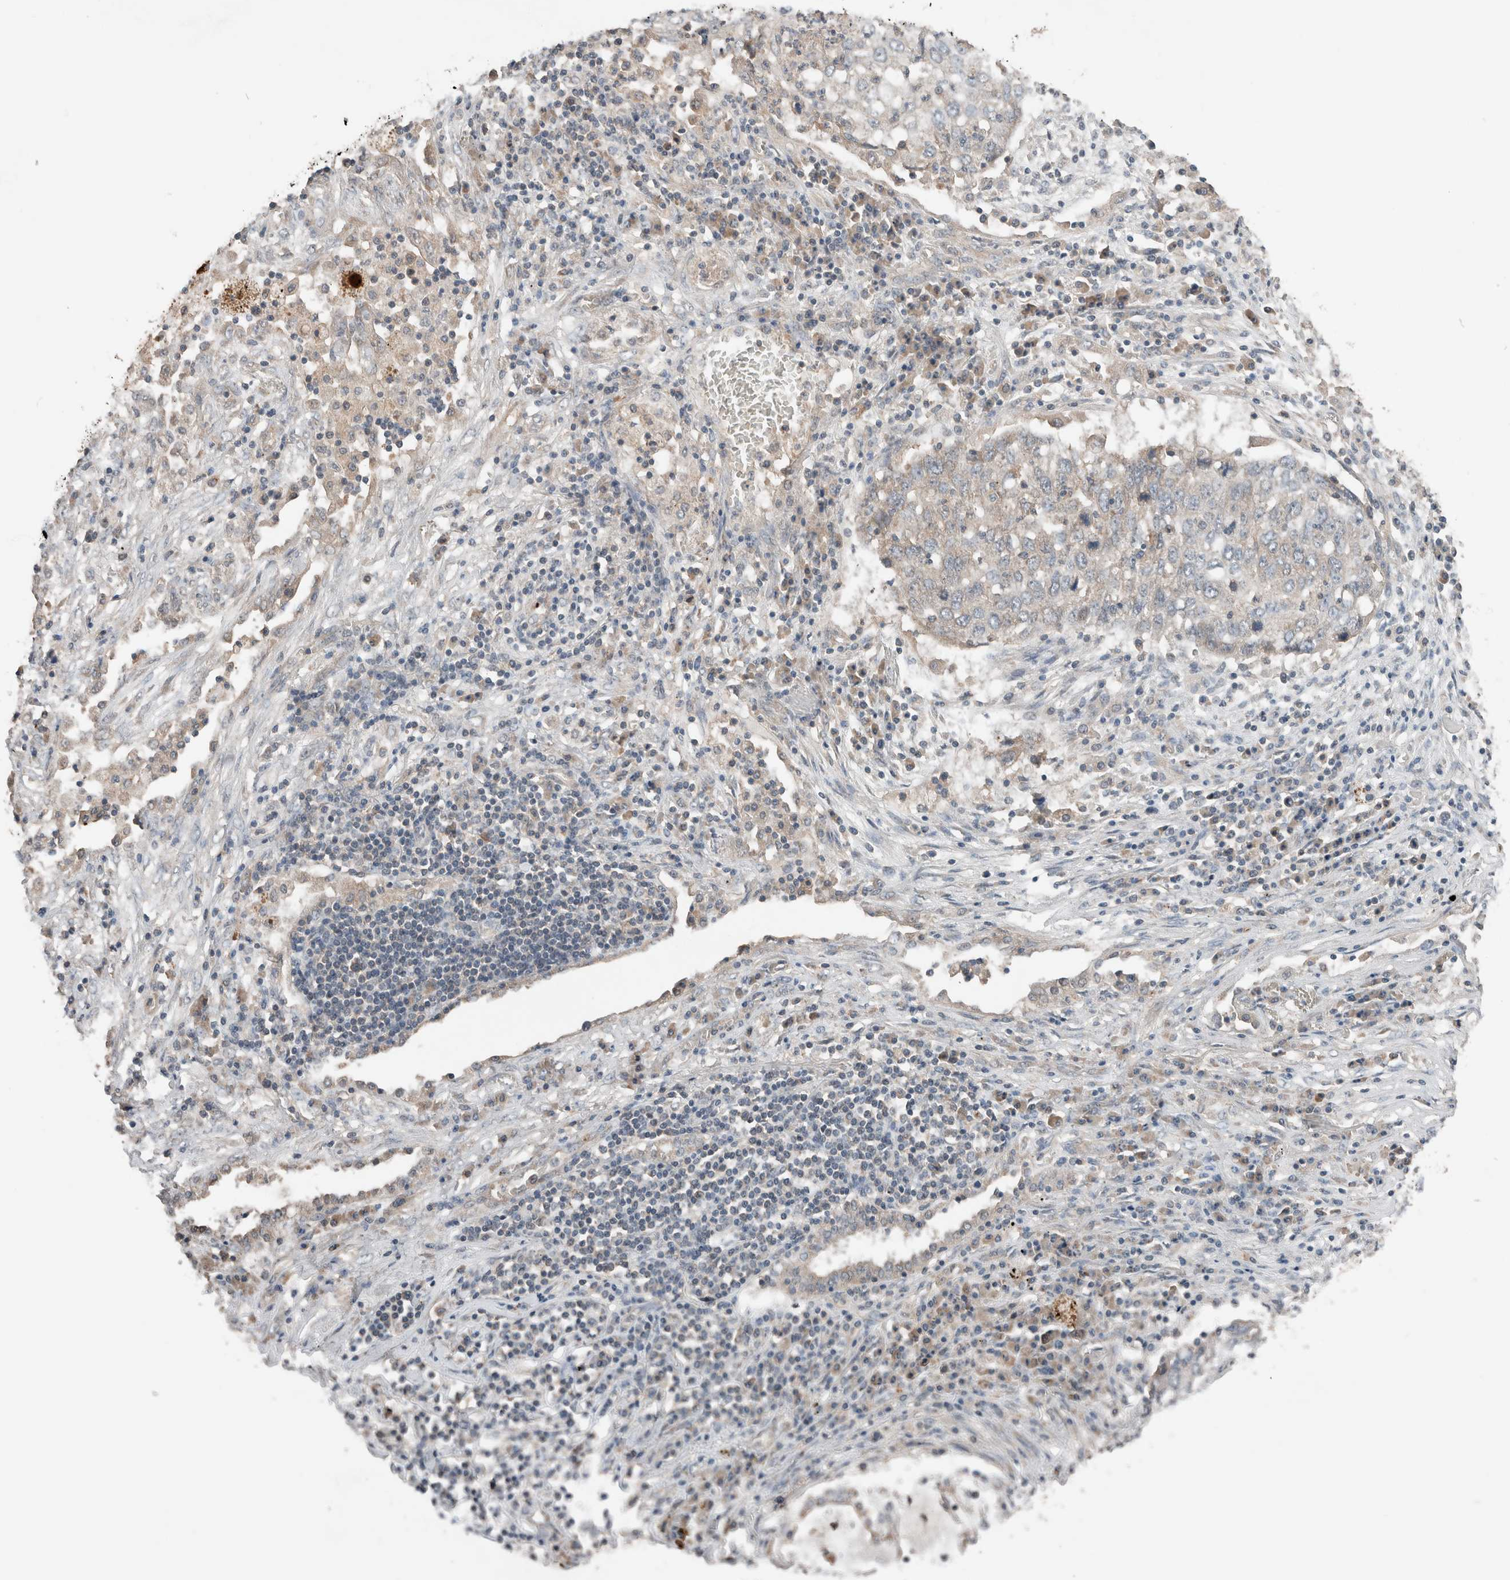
{"staining": {"intensity": "negative", "quantity": "none", "location": "none"}, "tissue": "lung cancer", "cell_type": "Tumor cells", "image_type": "cancer", "snomed": [{"axis": "morphology", "description": "Squamous cell carcinoma, NOS"}, {"axis": "topography", "description": "Lung"}], "caption": "Immunohistochemistry histopathology image of squamous cell carcinoma (lung) stained for a protein (brown), which reveals no staining in tumor cells.", "gene": "ERAP2", "patient": {"sex": "female", "age": 63}}